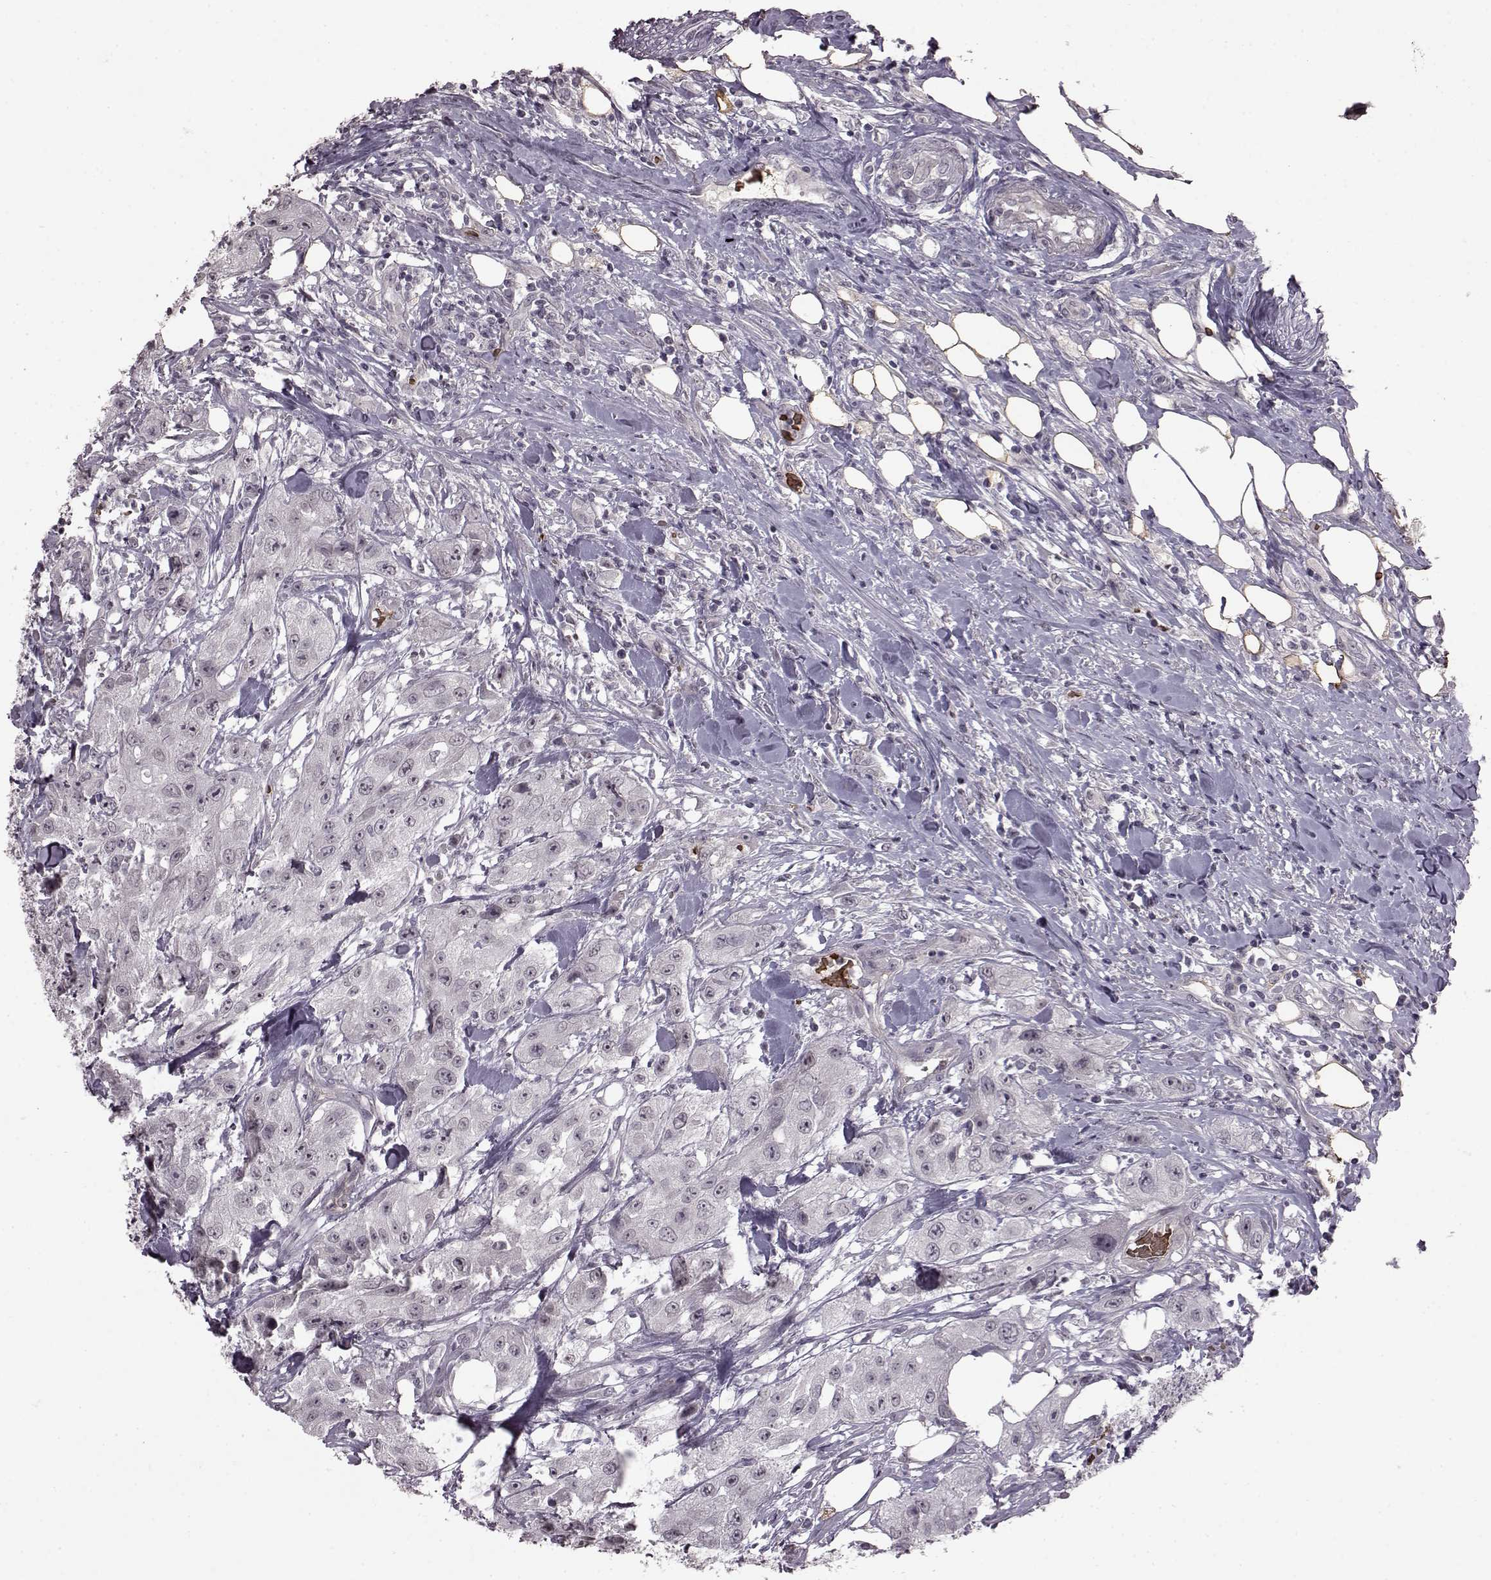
{"staining": {"intensity": "negative", "quantity": "none", "location": "none"}, "tissue": "urothelial cancer", "cell_type": "Tumor cells", "image_type": "cancer", "snomed": [{"axis": "morphology", "description": "Urothelial carcinoma, High grade"}, {"axis": "topography", "description": "Urinary bladder"}], "caption": "Immunohistochemistry (IHC) histopathology image of urothelial carcinoma (high-grade) stained for a protein (brown), which shows no positivity in tumor cells.", "gene": "PROP1", "patient": {"sex": "male", "age": 79}}